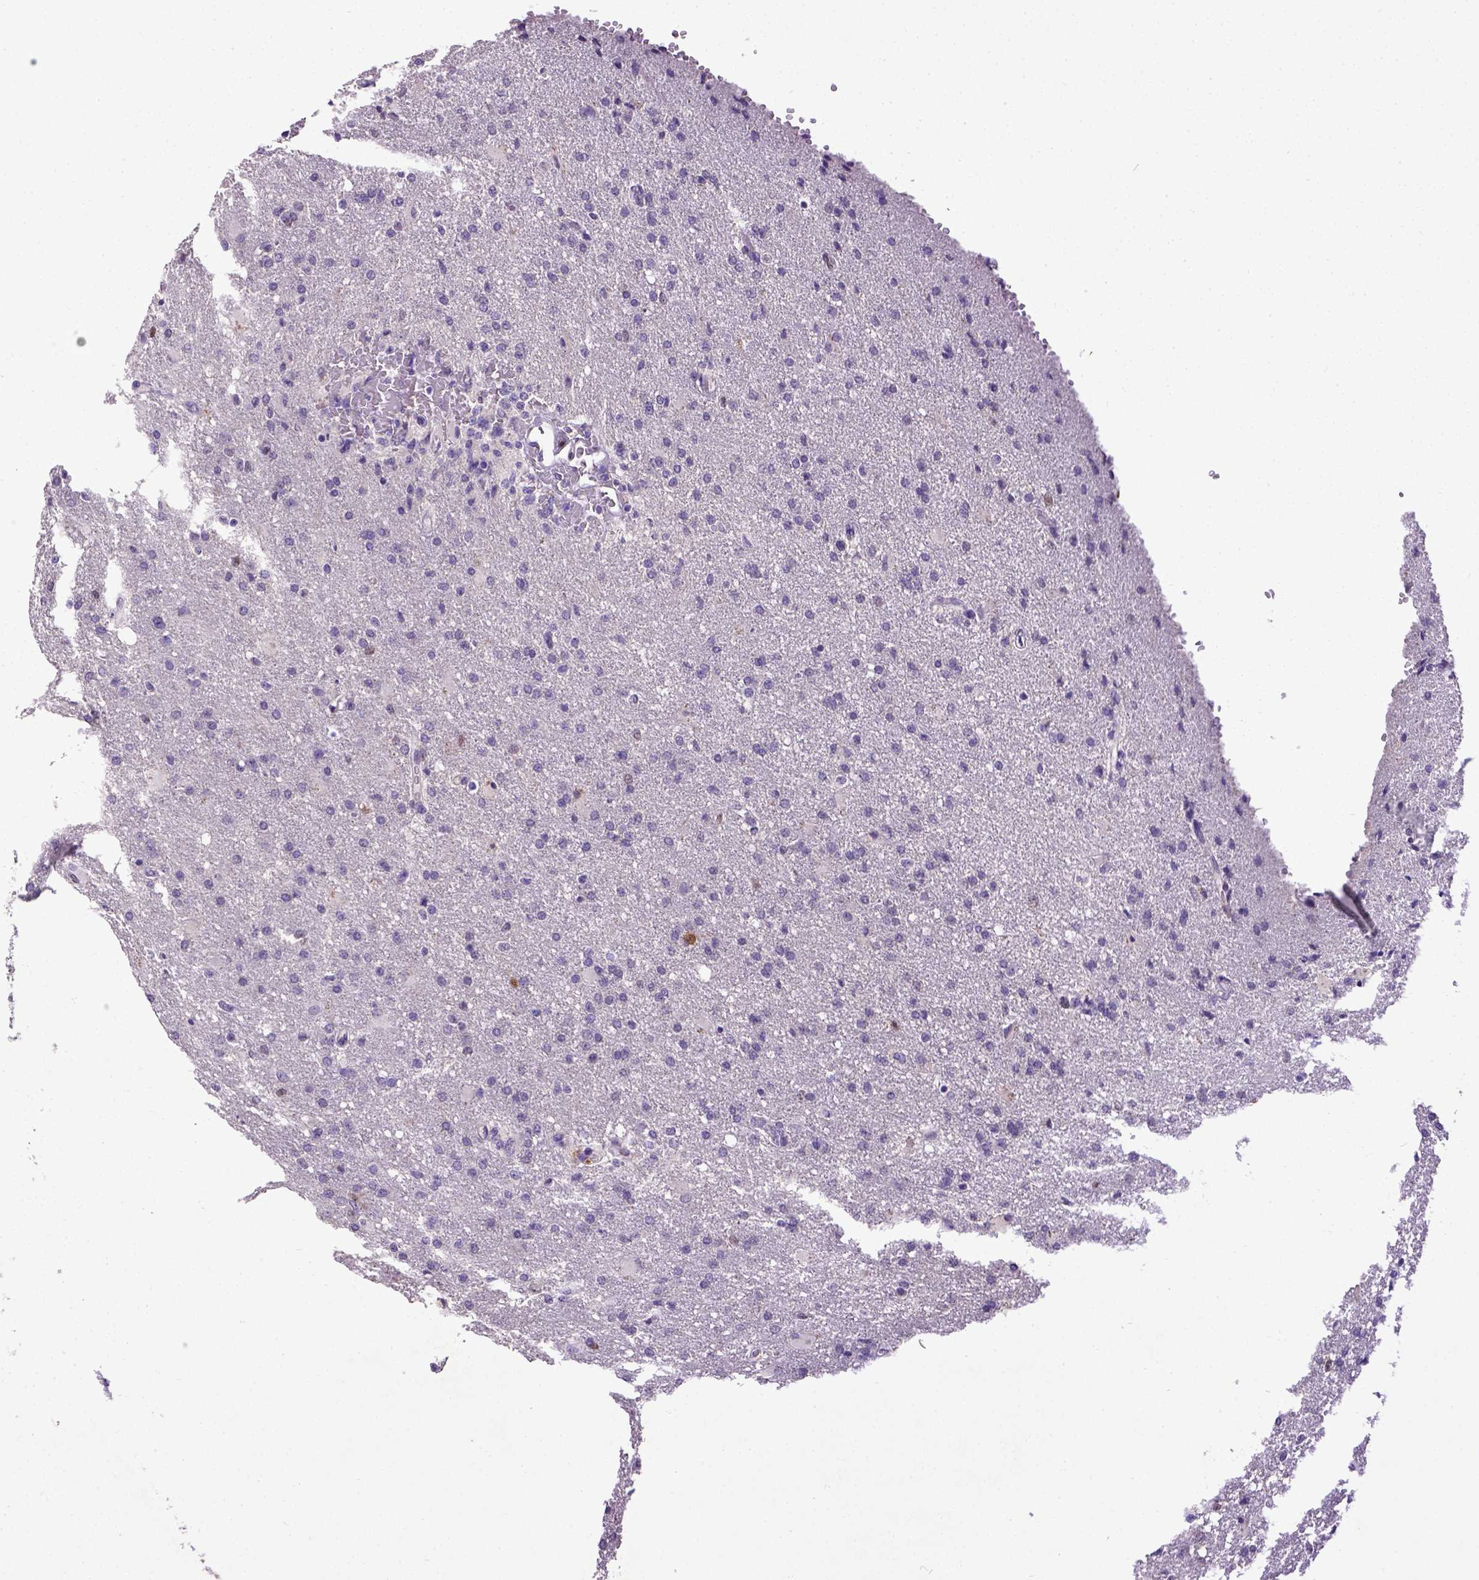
{"staining": {"intensity": "negative", "quantity": "none", "location": "none"}, "tissue": "glioma", "cell_type": "Tumor cells", "image_type": "cancer", "snomed": [{"axis": "morphology", "description": "Glioma, malignant, High grade"}, {"axis": "topography", "description": "Brain"}], "caption": "A micrograph of malignant glioma (high-grade) stained for a protein displays no brown staining in tumor cells.", "gene": "CDKN1A", "patient": {"sex": "male", "age": 68}}